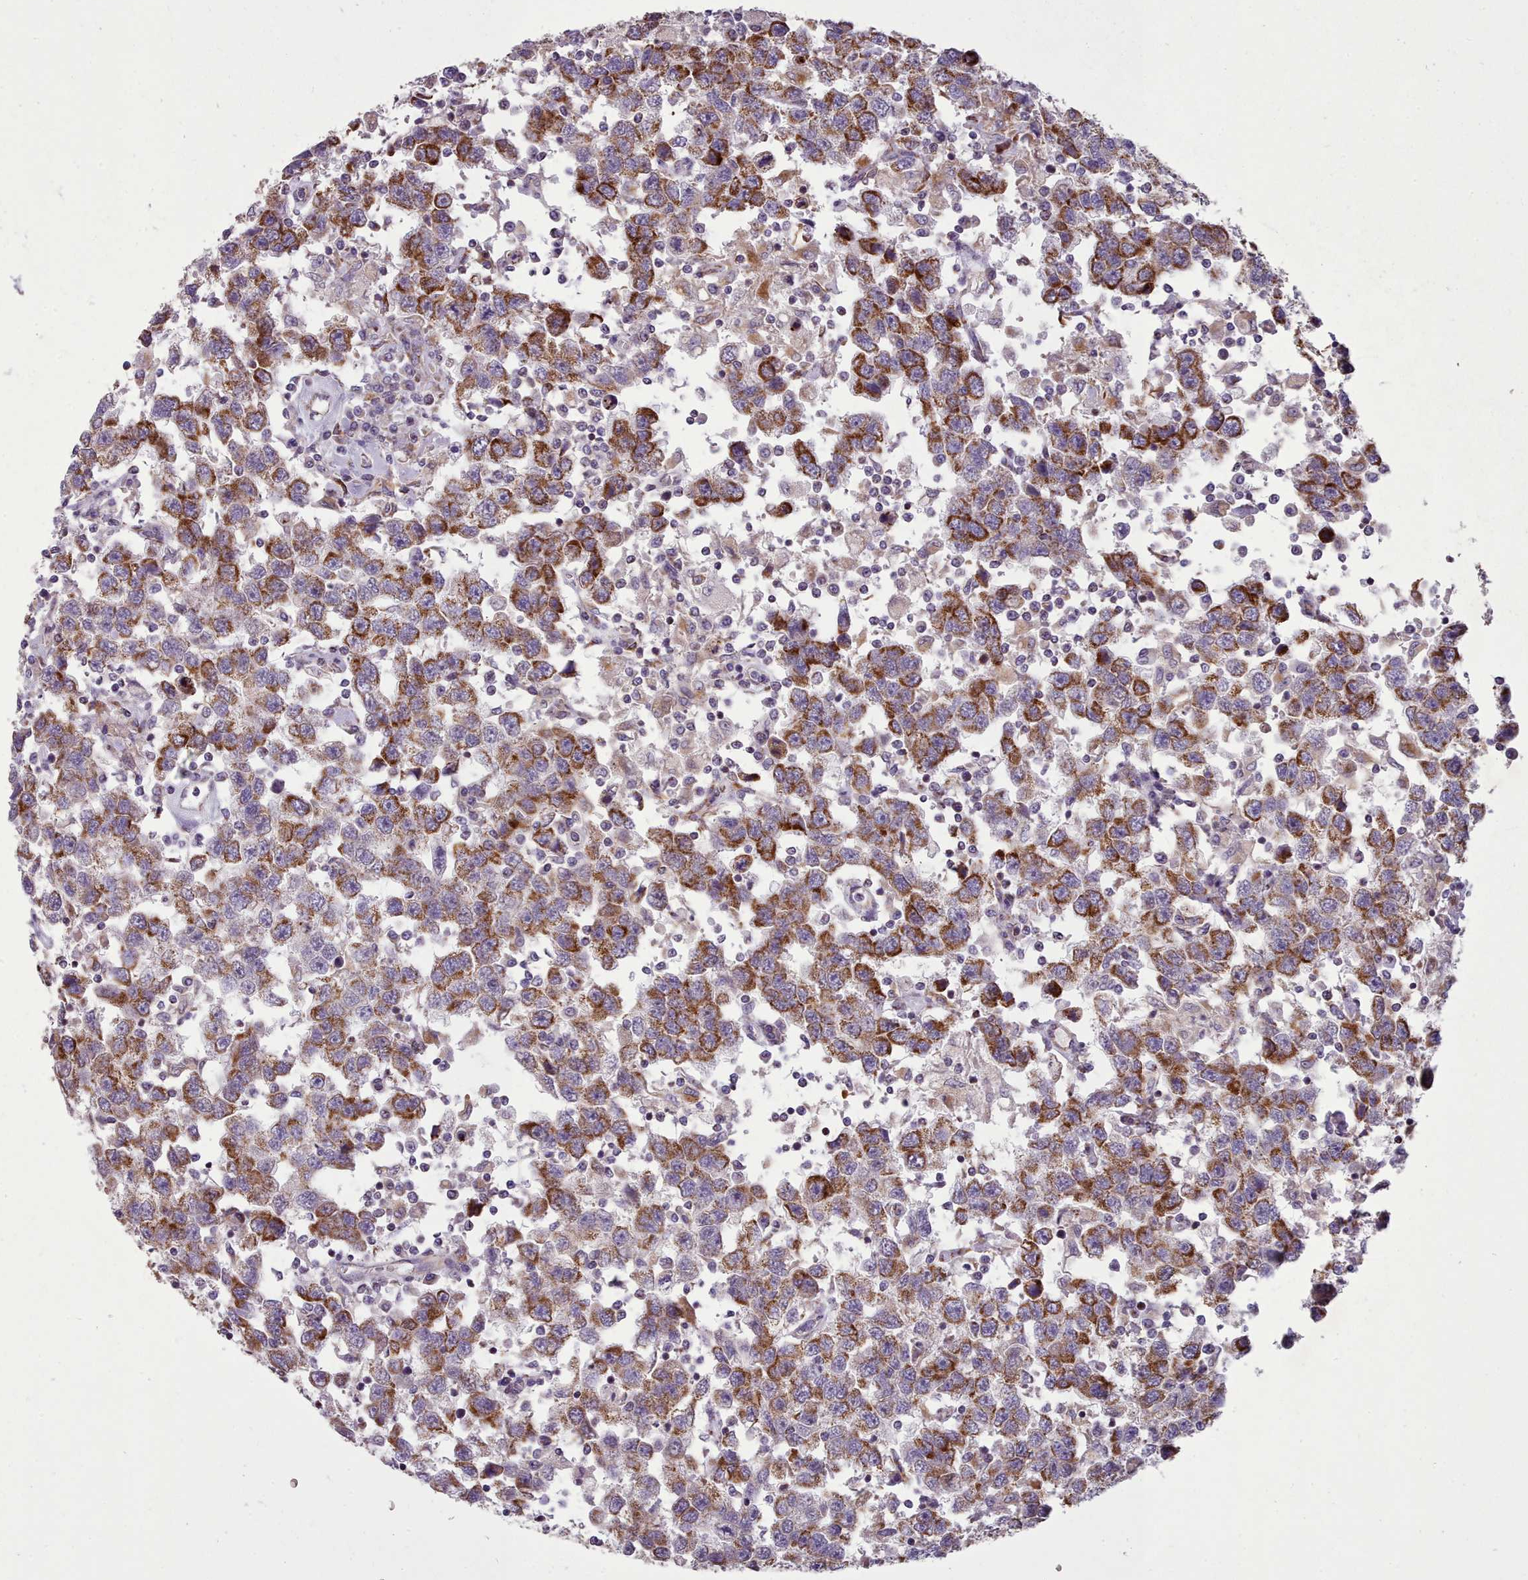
{"staining": {"intensity": "strong", "quantity": "25%-75%", "location": "cytoplasmic/membranous"}, "tissue": "testis cancer", "cell_type": "Tumor cells", "image_type": "cancer", "snomed": [{"axis": "morphology", "description": "Seminoma, NOS"}, {"axis": "topography", "description": "Testis"}], "caption": "Testis cancer stained with a protein marker displays strong staining in tumor cells.", "gene": "FKBP10", "patient": {"sex": "male", "age": 41}}